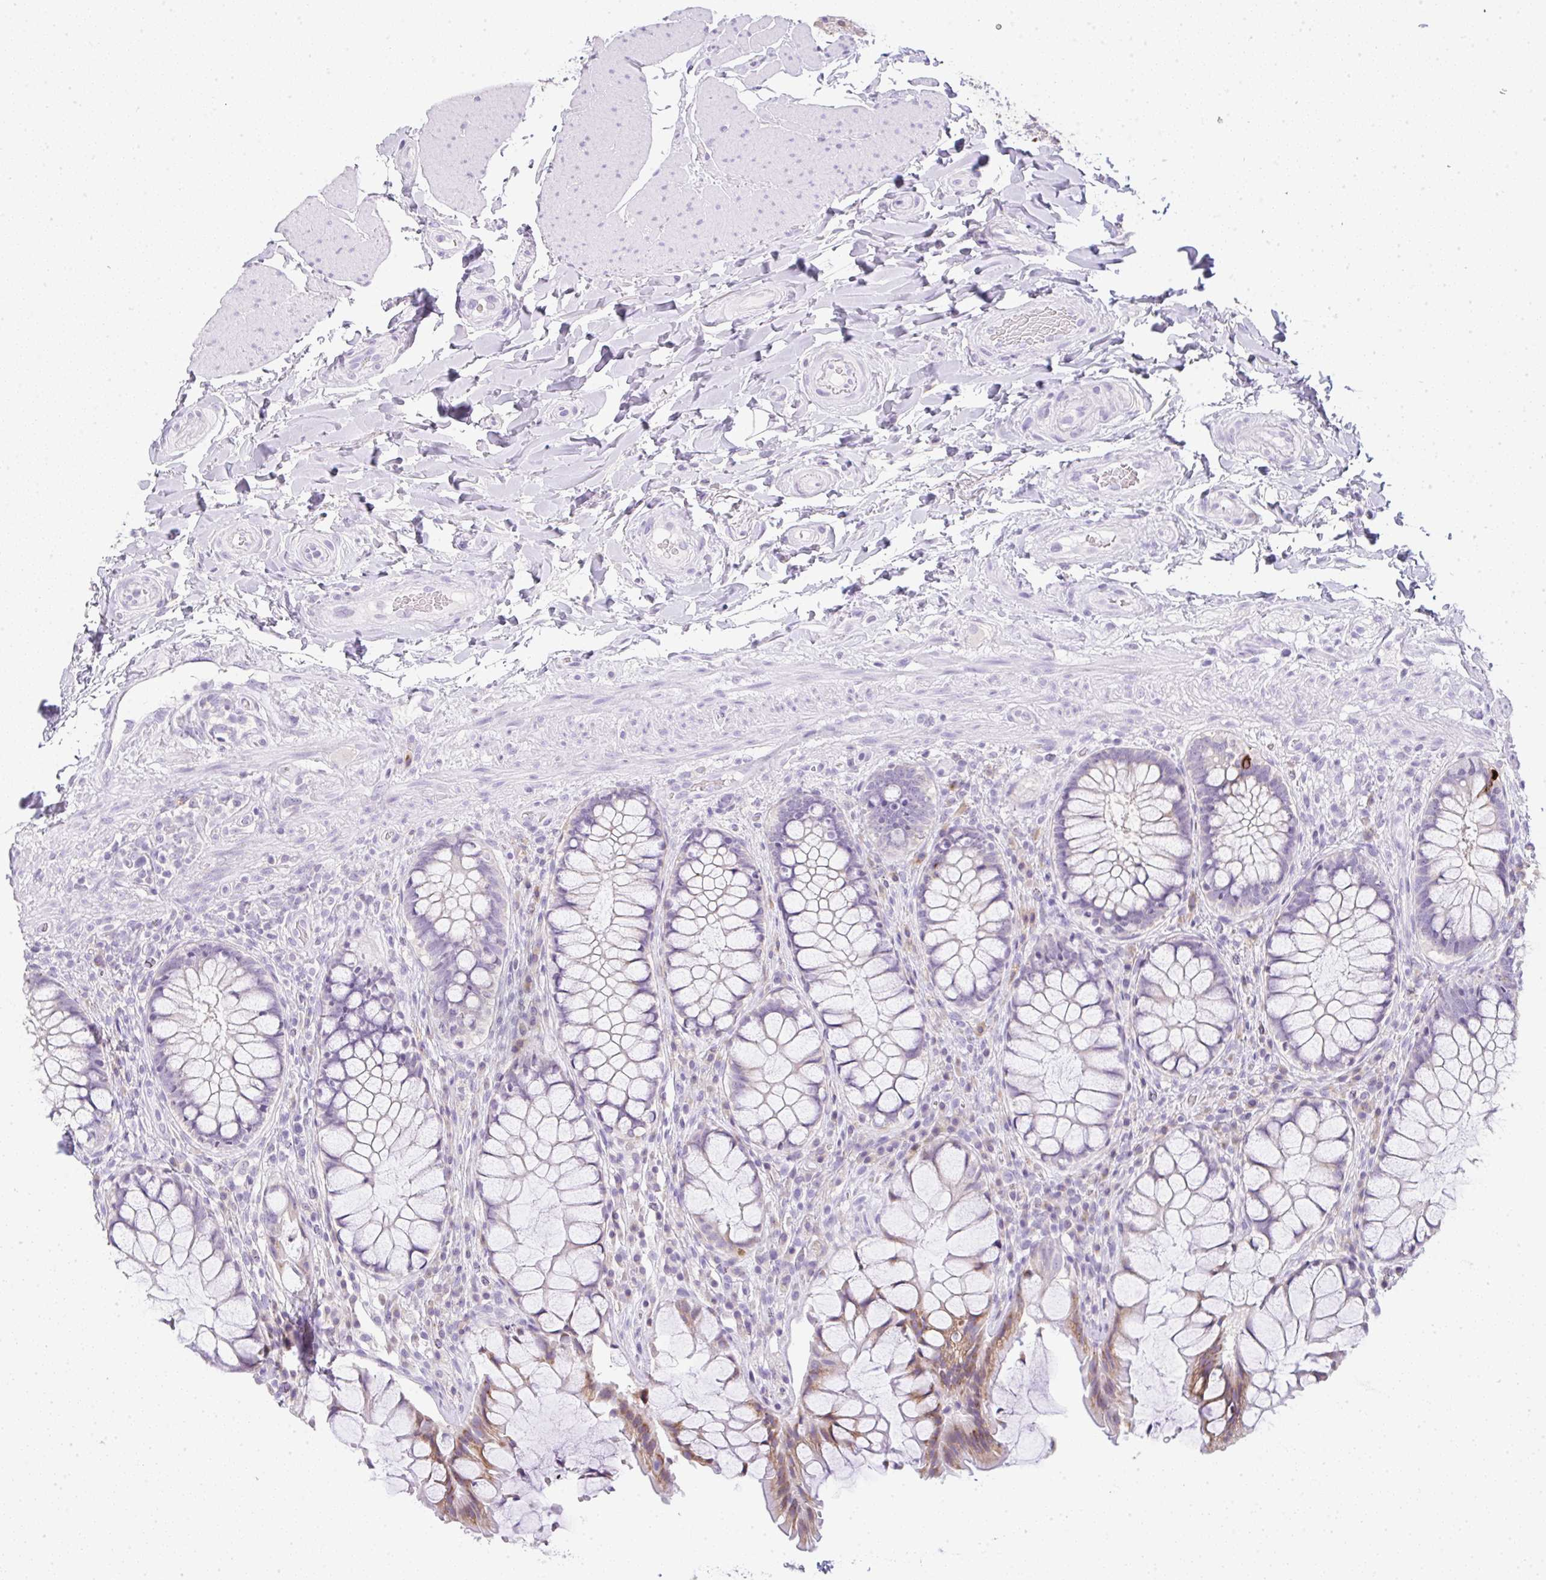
{"staining": {"intensity": "moderate", "quantity": "25%-75%", "location": "cytoplasmic/membranous"}, "tissue": "rectum", "cell_type": "Glandular cells", "image_type": "normal", "snomed": [{"axis": "morphology", "description": "Normal tissue, NOS"}, {"axis": "topography", "description": "Rectum"}], "caption": "DAB (3,3'-diaminobenzidine) immunohistochemical staining of benign rectum exhibits moderate cytoplasmic/membranous protein expression in about 25%-75% of glandular cells.", "gene": "LPAR4", "patient": {"sex": "female", "age": 58}}